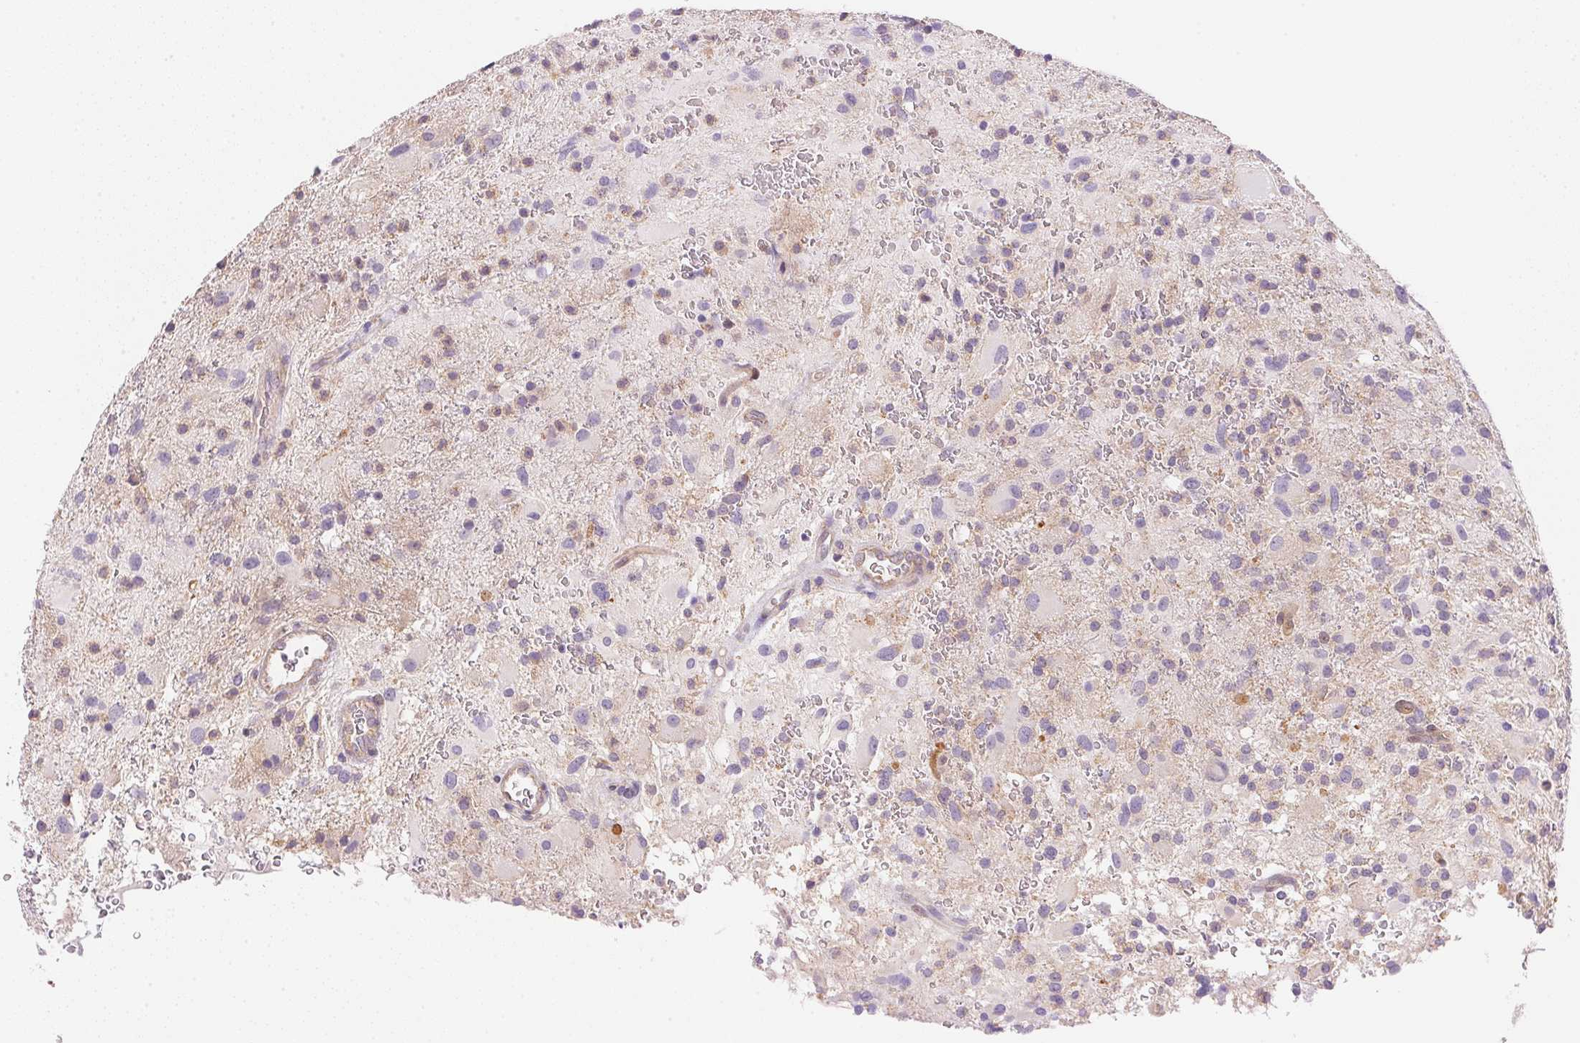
{"staining": {"intensity": "negative", "quantity": "none", "location": "none"}, "tissue": "glioma", "cell_type": "Tumor cells", "image_type": "cancer", "snomed": [{"axis": "morphology", "description": "Glioma, malignant, High grade"}, {"axis": "topography", "description": "Brain"}], "caption": "An immunohistochemistry (IHC) micrograph of malignant high-grade glioma is shown. There is no staining in tumor cells of malignant high-grade glioma.", "gene": "SMTN", "patient": {"sex": "male", "age": 53}}